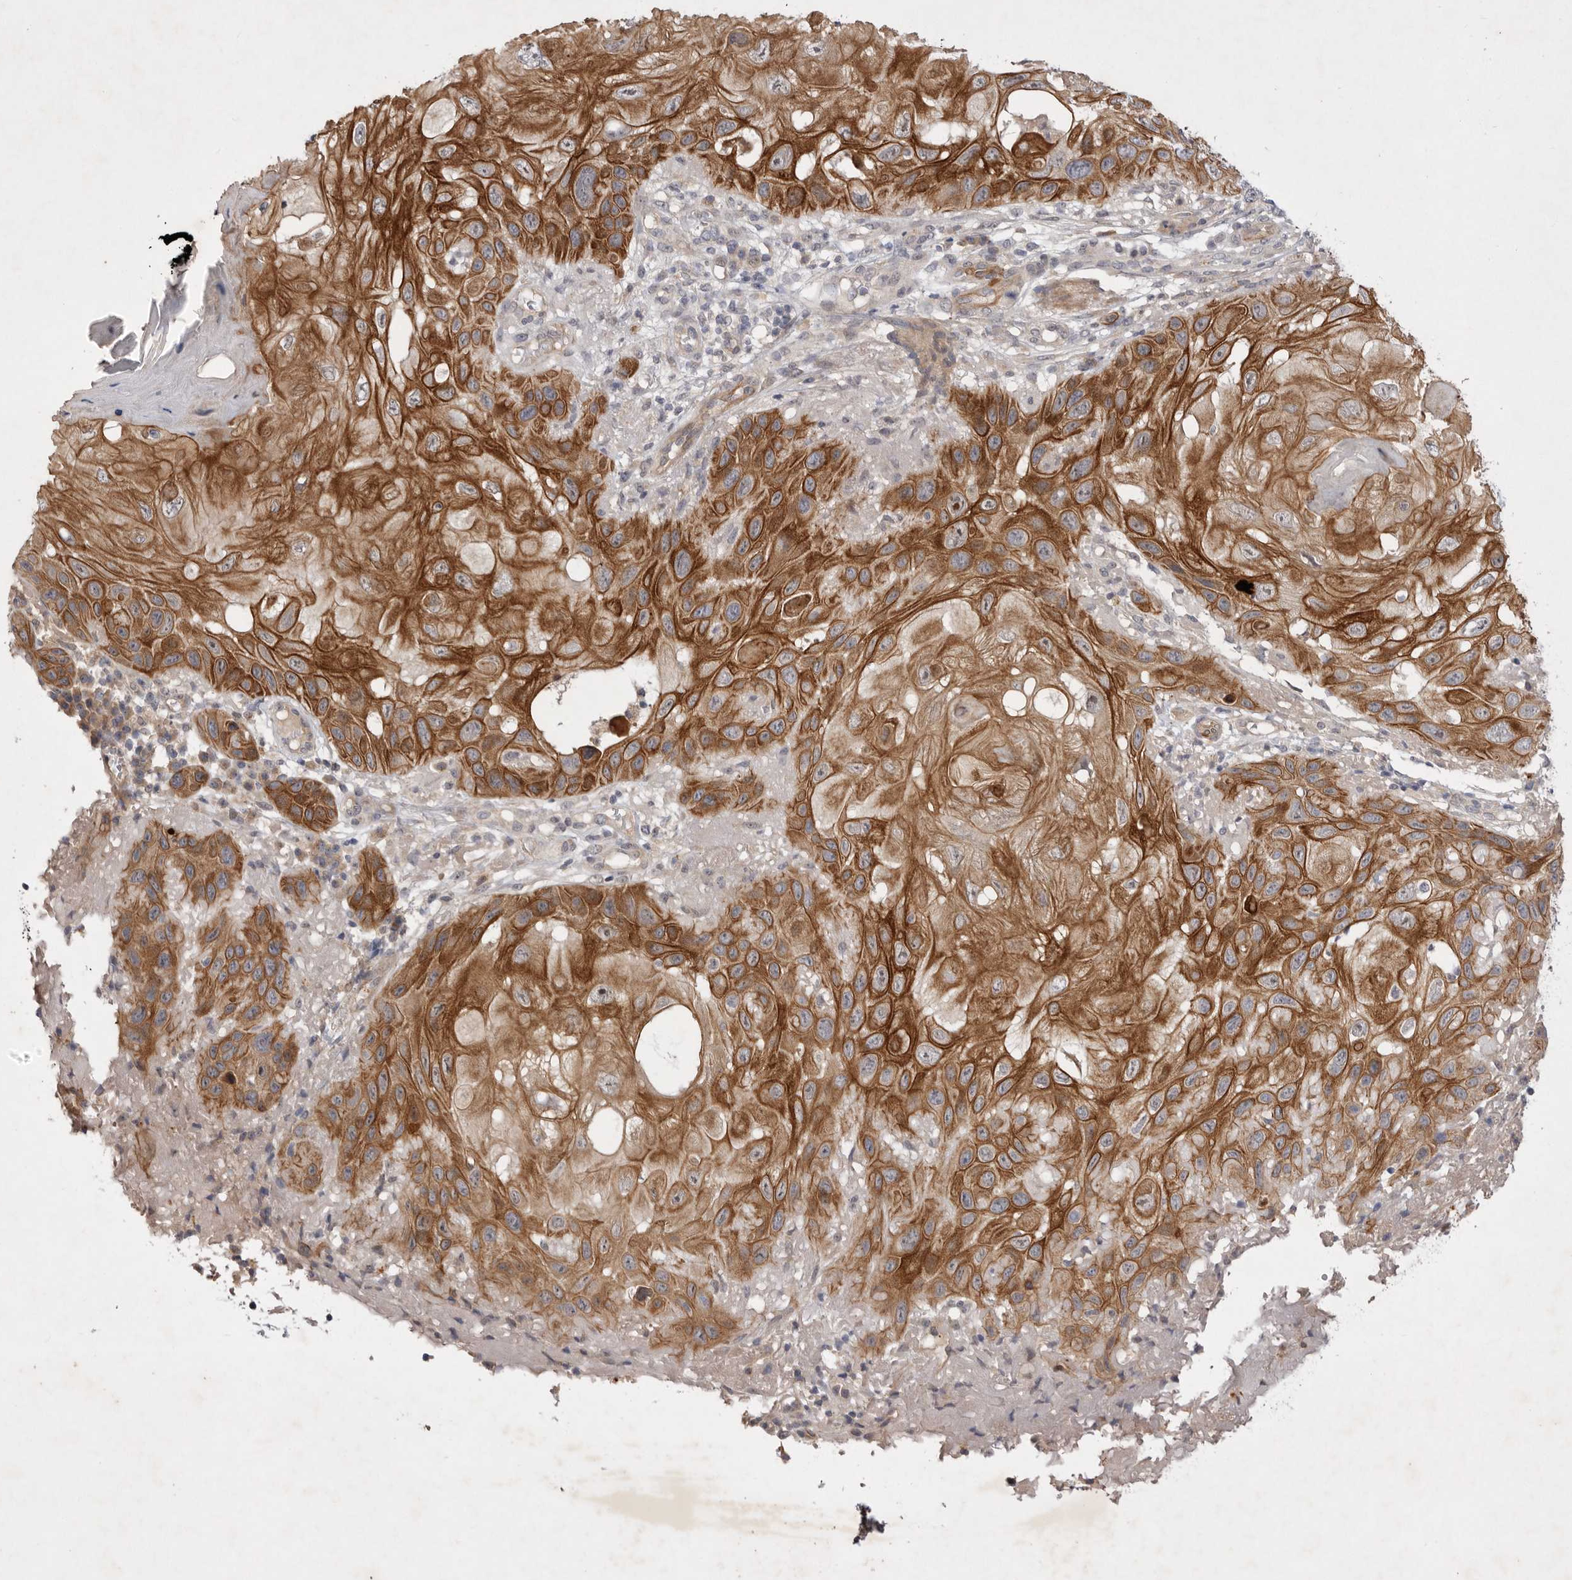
{"staining": {"intensity": "strong", "quantity": ">75%", "location": "cytoplasmic/membranous"}, "tissue": "skin cancer", "cell_type": "Tumor cells", "image_type": "cancer", "snomed": [{"axis": "morphology", "description": "Normal tissue, NOS"}, {"axis": "morphology", "description": "Squamous cell carcinoma, NOS"}, {"axis": "topography", "description": "Skin"}], "caption": "Approximately >75% of tumor cells in human squamous cell carcinoma (skin) display strong cytoplasmic/membranous protein positivity as visualized by brown immunohistochemical staining.", "gene": "PTPDC1", "patient": {"sex": "female", "age": 96}}